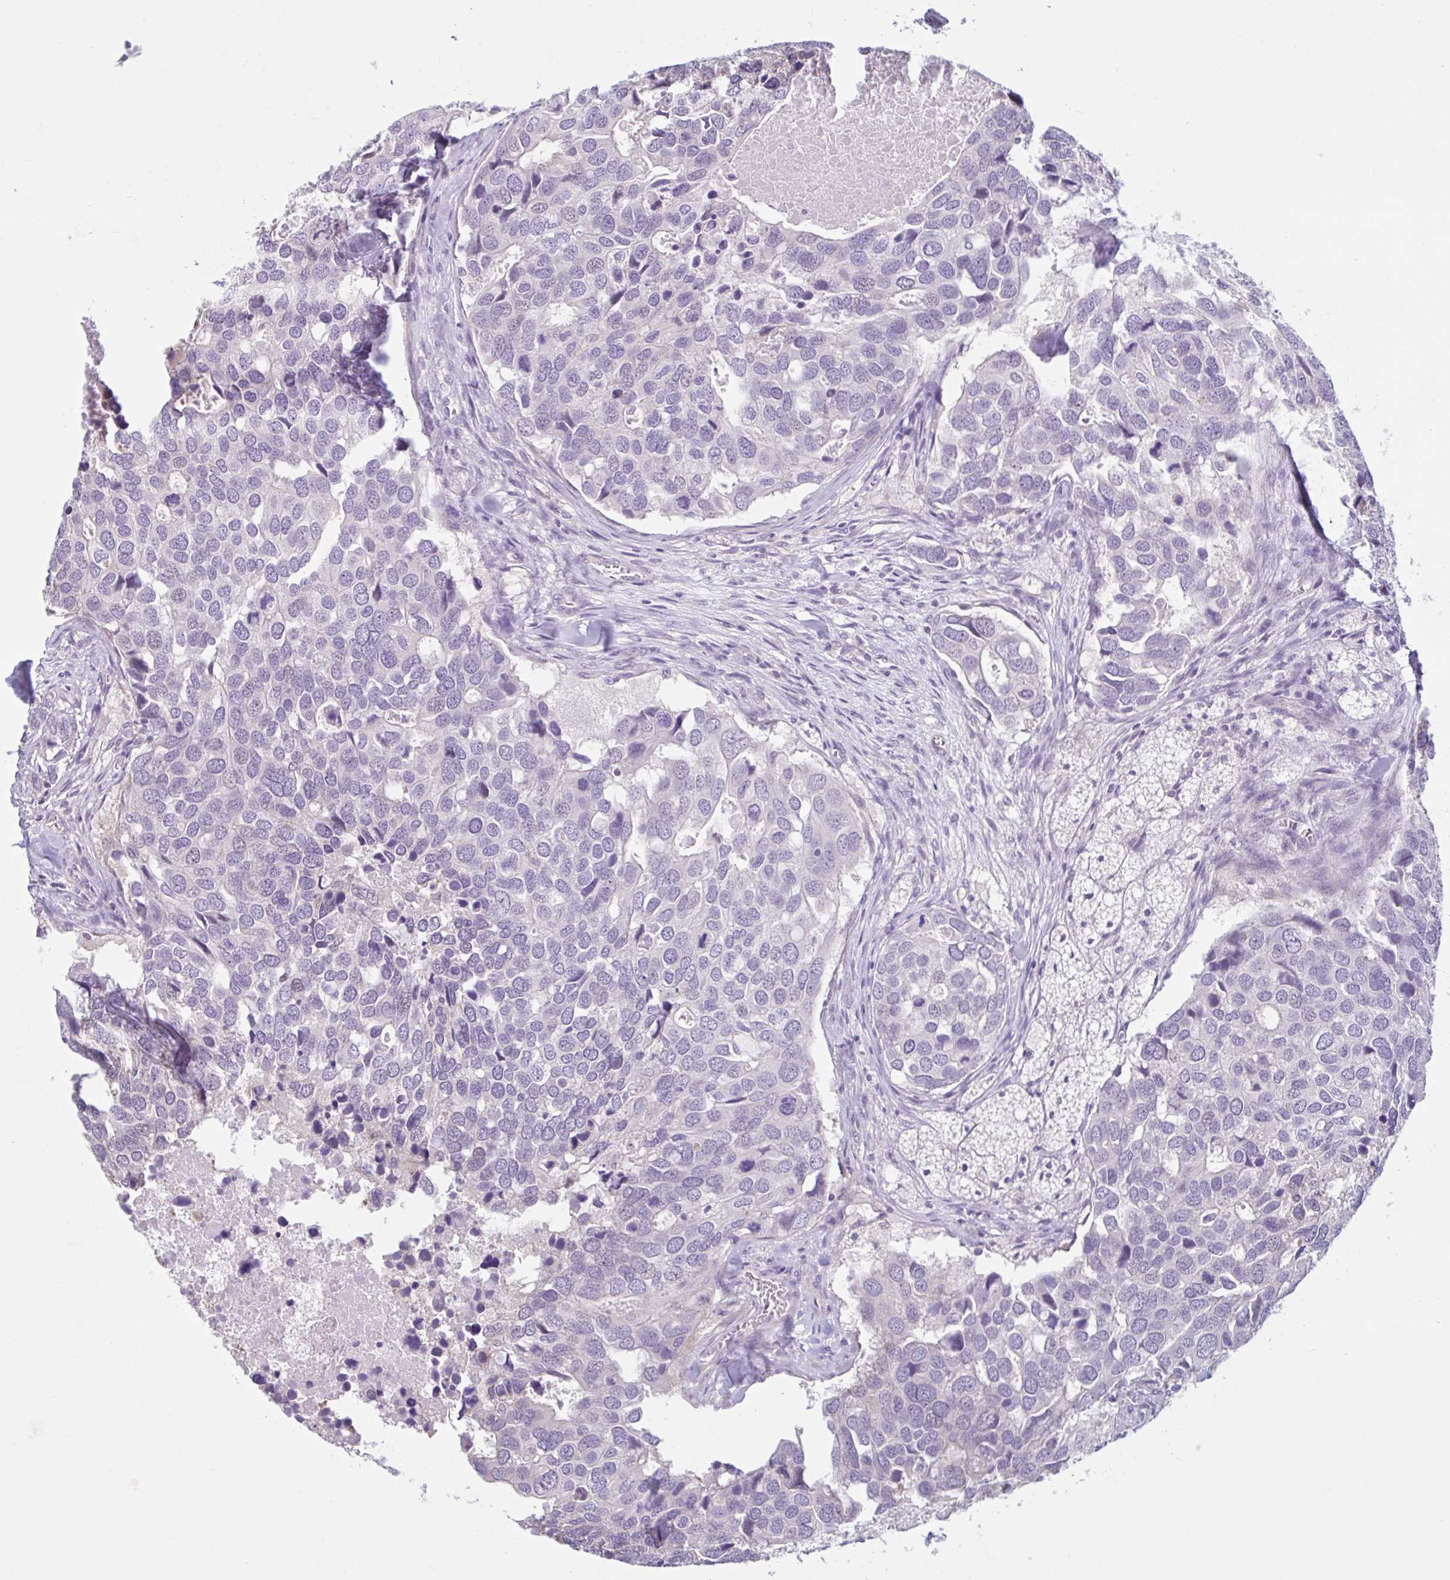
{"staining": {"intensity": "negative", "quantity": "none", "location": "none"}, "tissue": "breast cancer", "cell_type": "Tumor cells", "image_type": "cancer", "snomed": [{"axis": "morphology", "description": "Duct carcinoma"}, {"axis": "topography", "description": "Breast"}], "caption": "The image shows no staining of tumor cells in infiltrating ductal carcinoma (breast).", "gene": "CDH19", "patient": {"sex": "female", "age": 83}}